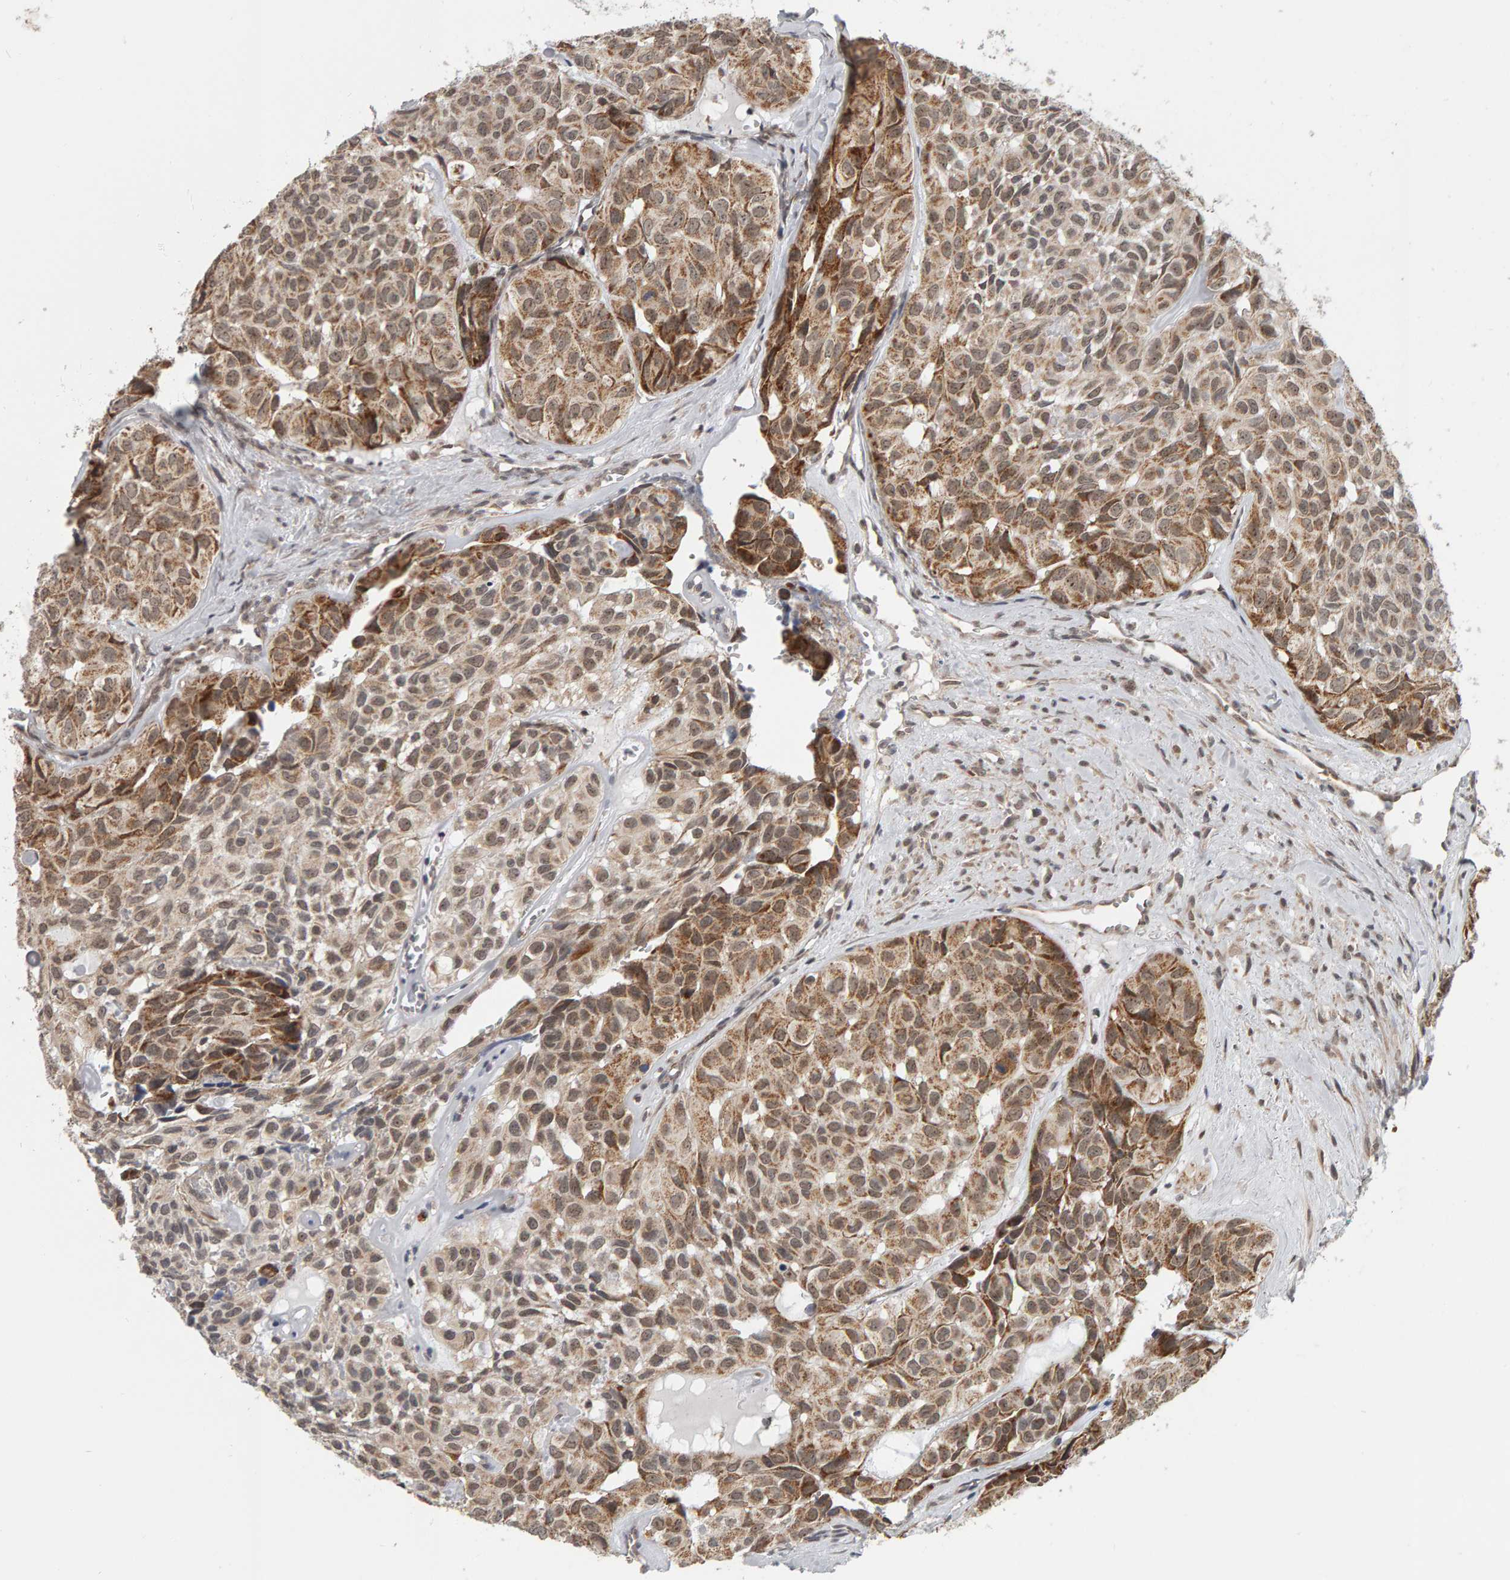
{"staining": {"intensity": "moderate", "quantity": ">75%", "location": "cytoplasmic/membranous,nuclear"}, "tissue": "head and neck cancer", "cell_type": "Tumor cells", "image_type": "cancer", "snomed": [{"axis": "morphology", "description": "Adenocarcinoma, NOS"}, {"axis": "topography", "description": "Salivary gland, NOS"}, {"axis": "topography", "description": "Head-Neck"}], "caption": "Approximately >75% of tumor cells in human head and neck adenocarcinoma show moderate cytoplasmic/membranous and nuclear protein expression as visualized by brown immunohistochemical staining.", "gene": "DAP3", "patient": {"sex": "female", "age": 76}}